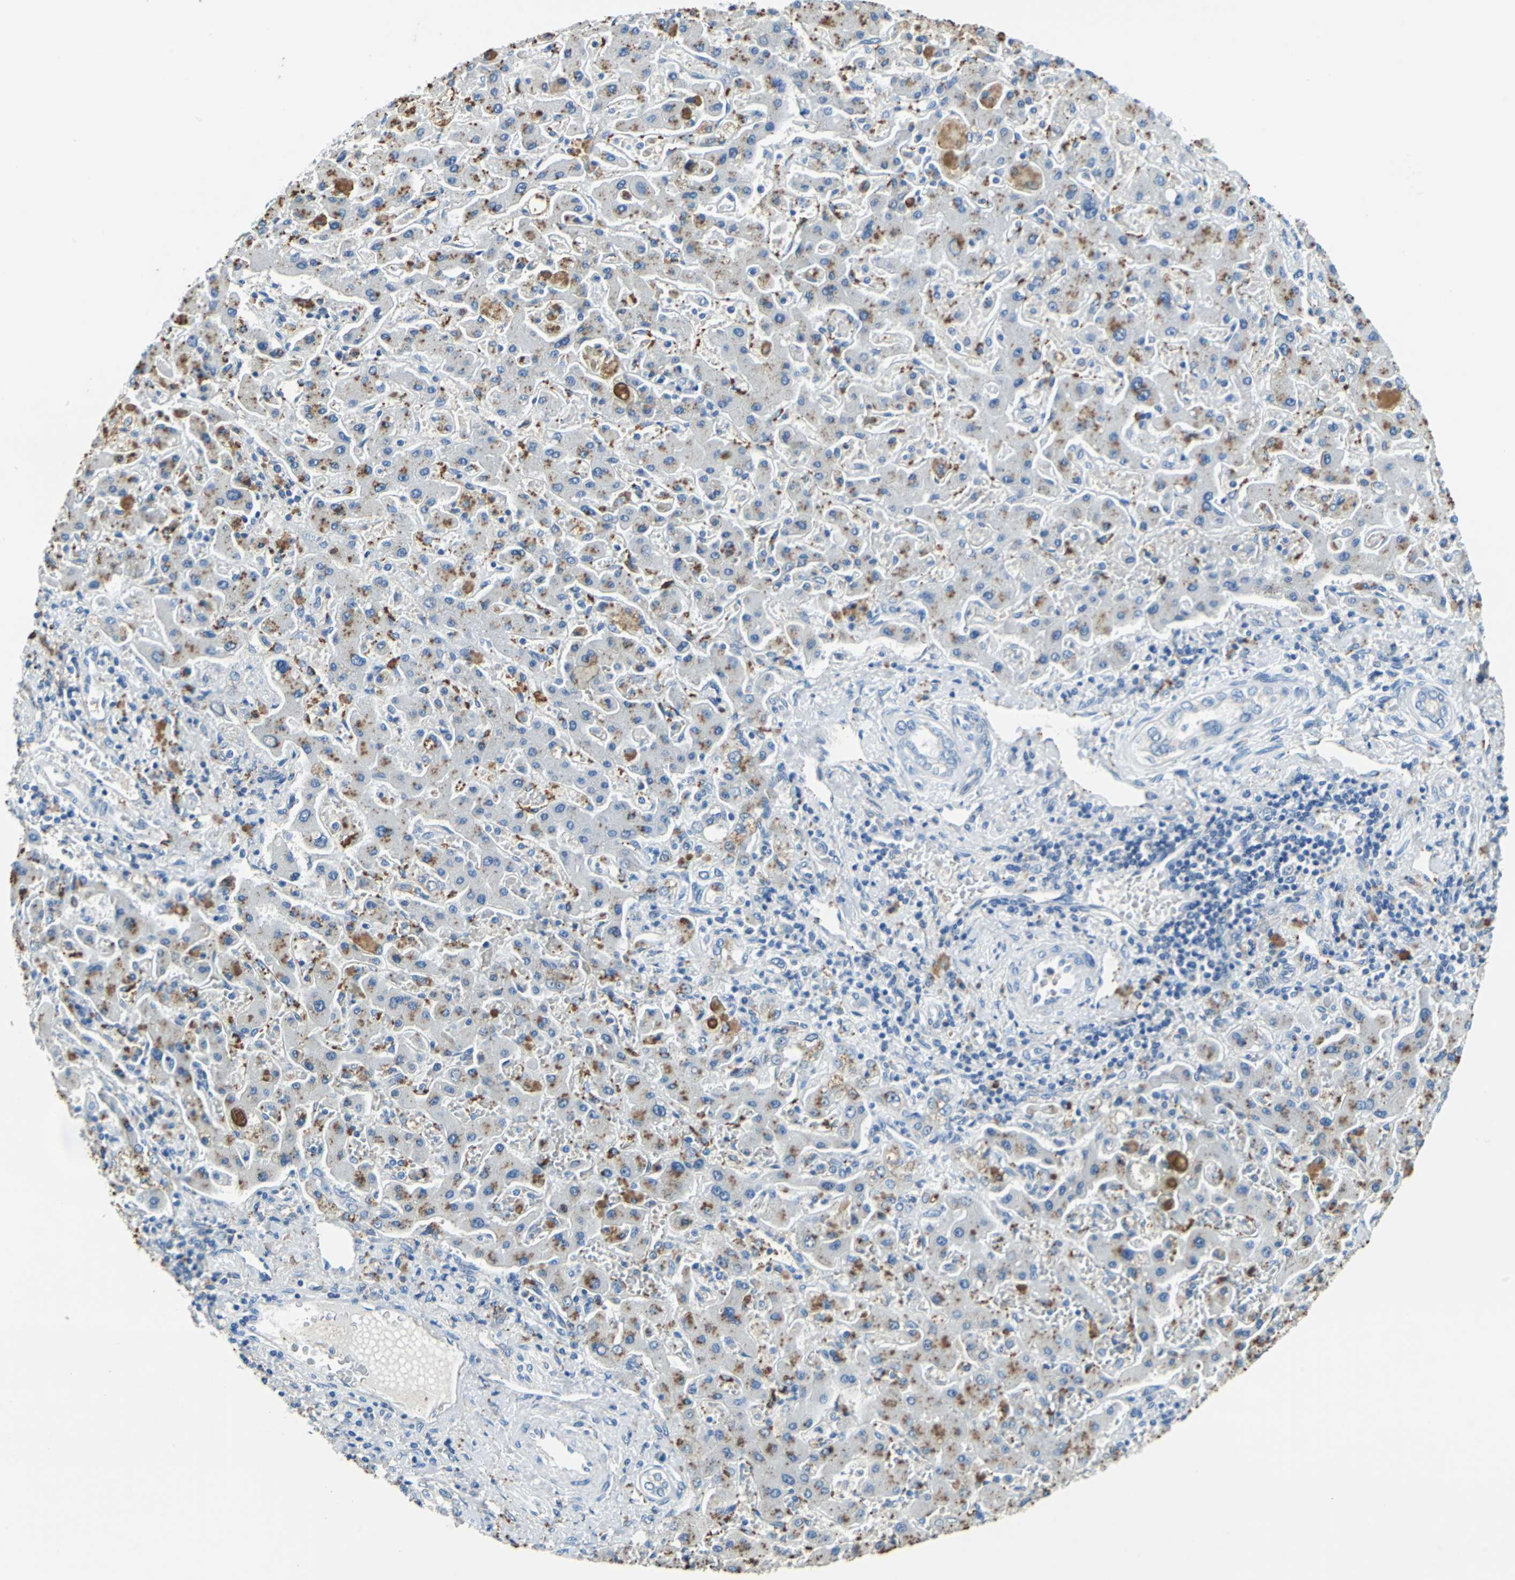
{"staining": {"intensity": "moderate", "quantity": "<25%", "location": "cytoplasmic/membranous"}, "tissue": "liver cancer", "cell_type": "Tumor cells", "image_type": "cancer", "snomed": [{"axis": "morphology", "description": "Cholangiocarcinoma"}, {"axis": "topography", "description": "Liver"}], "caption": "Cholangiocarcinoma (liver) stained with DAB (3,3'-diaminobenzidine) immunohistochemistry demonstrates low levels of moderate cytoplasmic/membranous staining in about <25% of tumor cells. Nuclei are stained in blue.", "gene": "TEX264", "patient": {"sex": "male", "age": 50}}